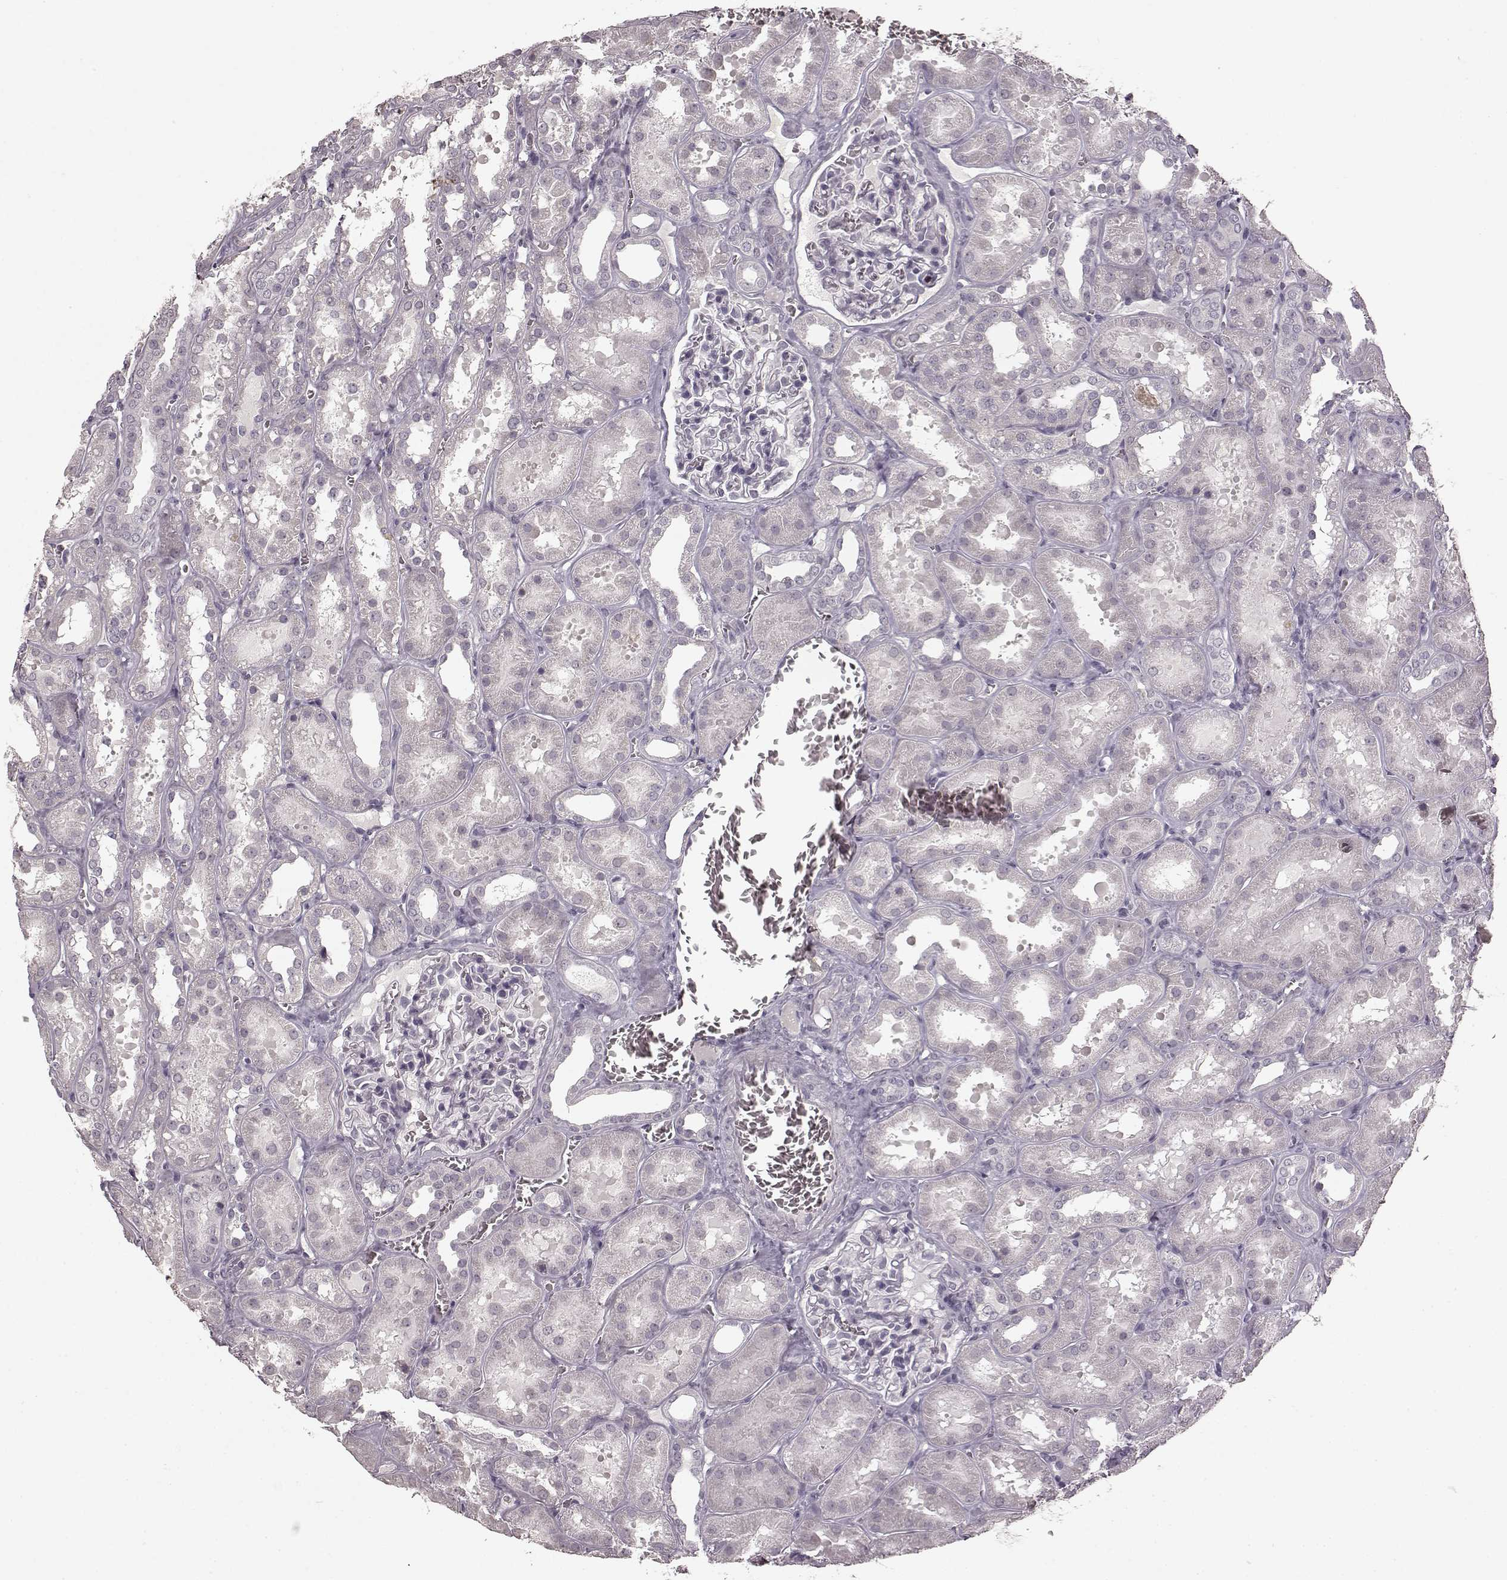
{"staining": {"intensity": "negative", "quantity": "none", "location": "none"}, "tissue": "kidney", "cell_type": "Cells in glomeruli", "image_type": "normal", "snomed": [{"axis": "morphology", "description": "Normal tissue, NOS"}, {"axis": "topography", "description": "Kidney"}], "caption": "Human kidney stained for a protein using immunohistochemistry (IHC) reveals no staining in cells in glomeruli.", "gene": "CCNA2", "patient": {"sex": "female", "age": 41}}